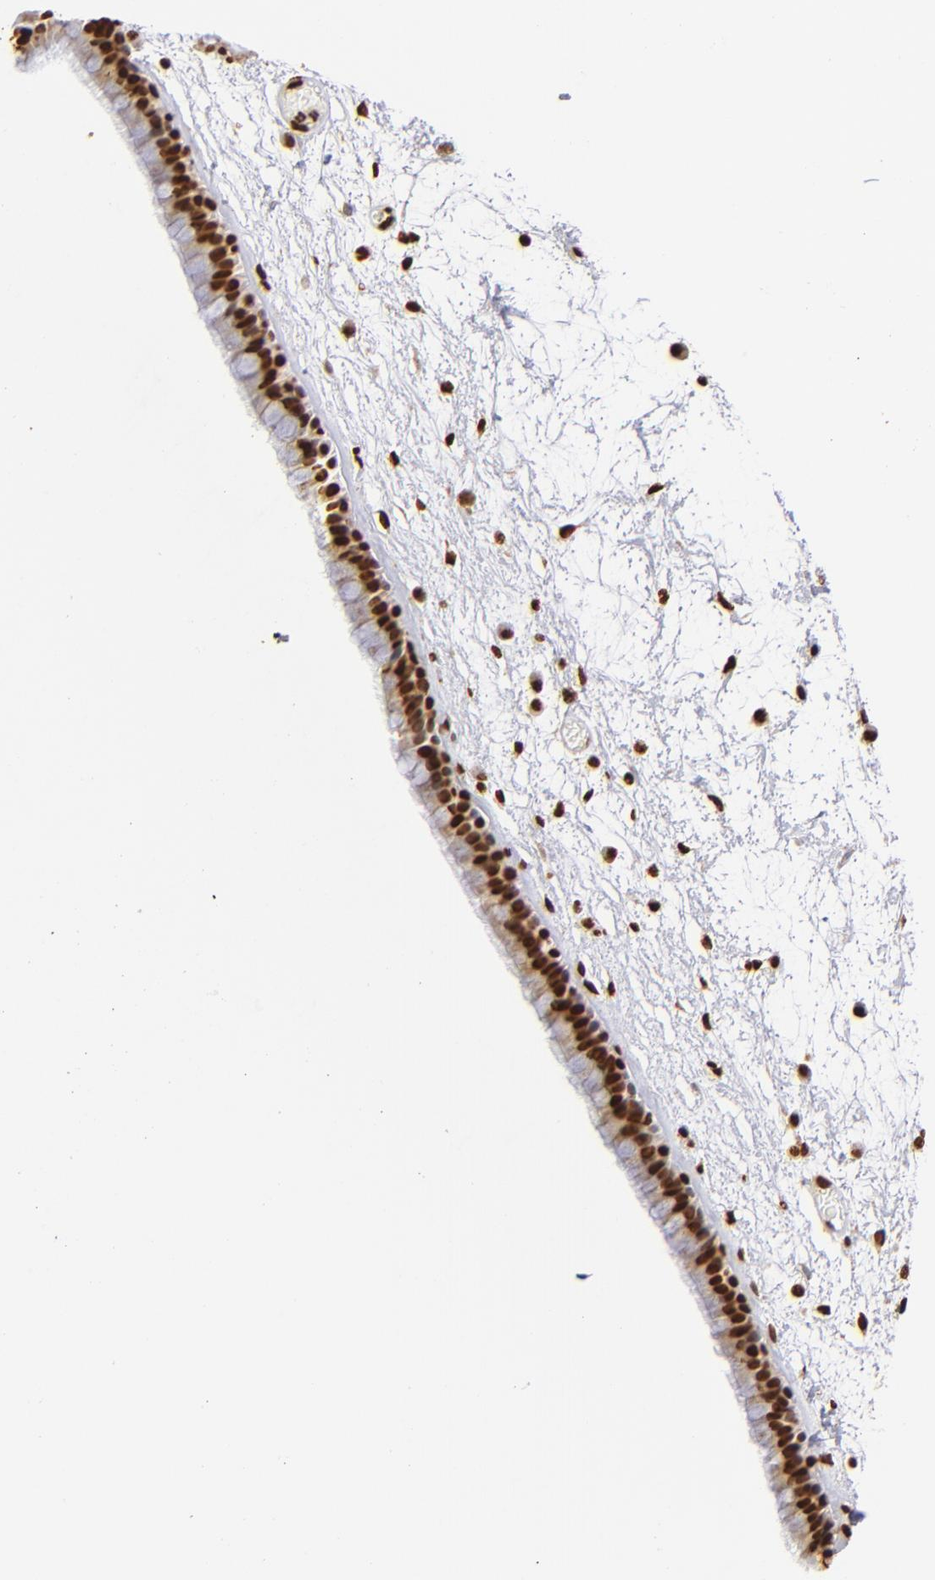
{"staining": {"intensity": "strong", "quantity": ">75%", "location": "nuclear"}, "tissue": "nasopharynx", "cell_type": "Respiratory epithelial cells", "image_type": "normal", "snomed": [{"axis": "morphology", "description": "Normal tissue, NOS"}, {"axis": "morphology", "description": "Inflammation, NOS"}, {"axis": "topography", "description": "Nasopharynx"}], "caption": "Strong nuclear positivity is present in about >75% of respiratory epithelial cells in normal nasopharynx. (DAB = brown stain, brightfield microscopy at high magnification).", "gene": "ILF3", "patient": {"sex": "male", "age": 48}}